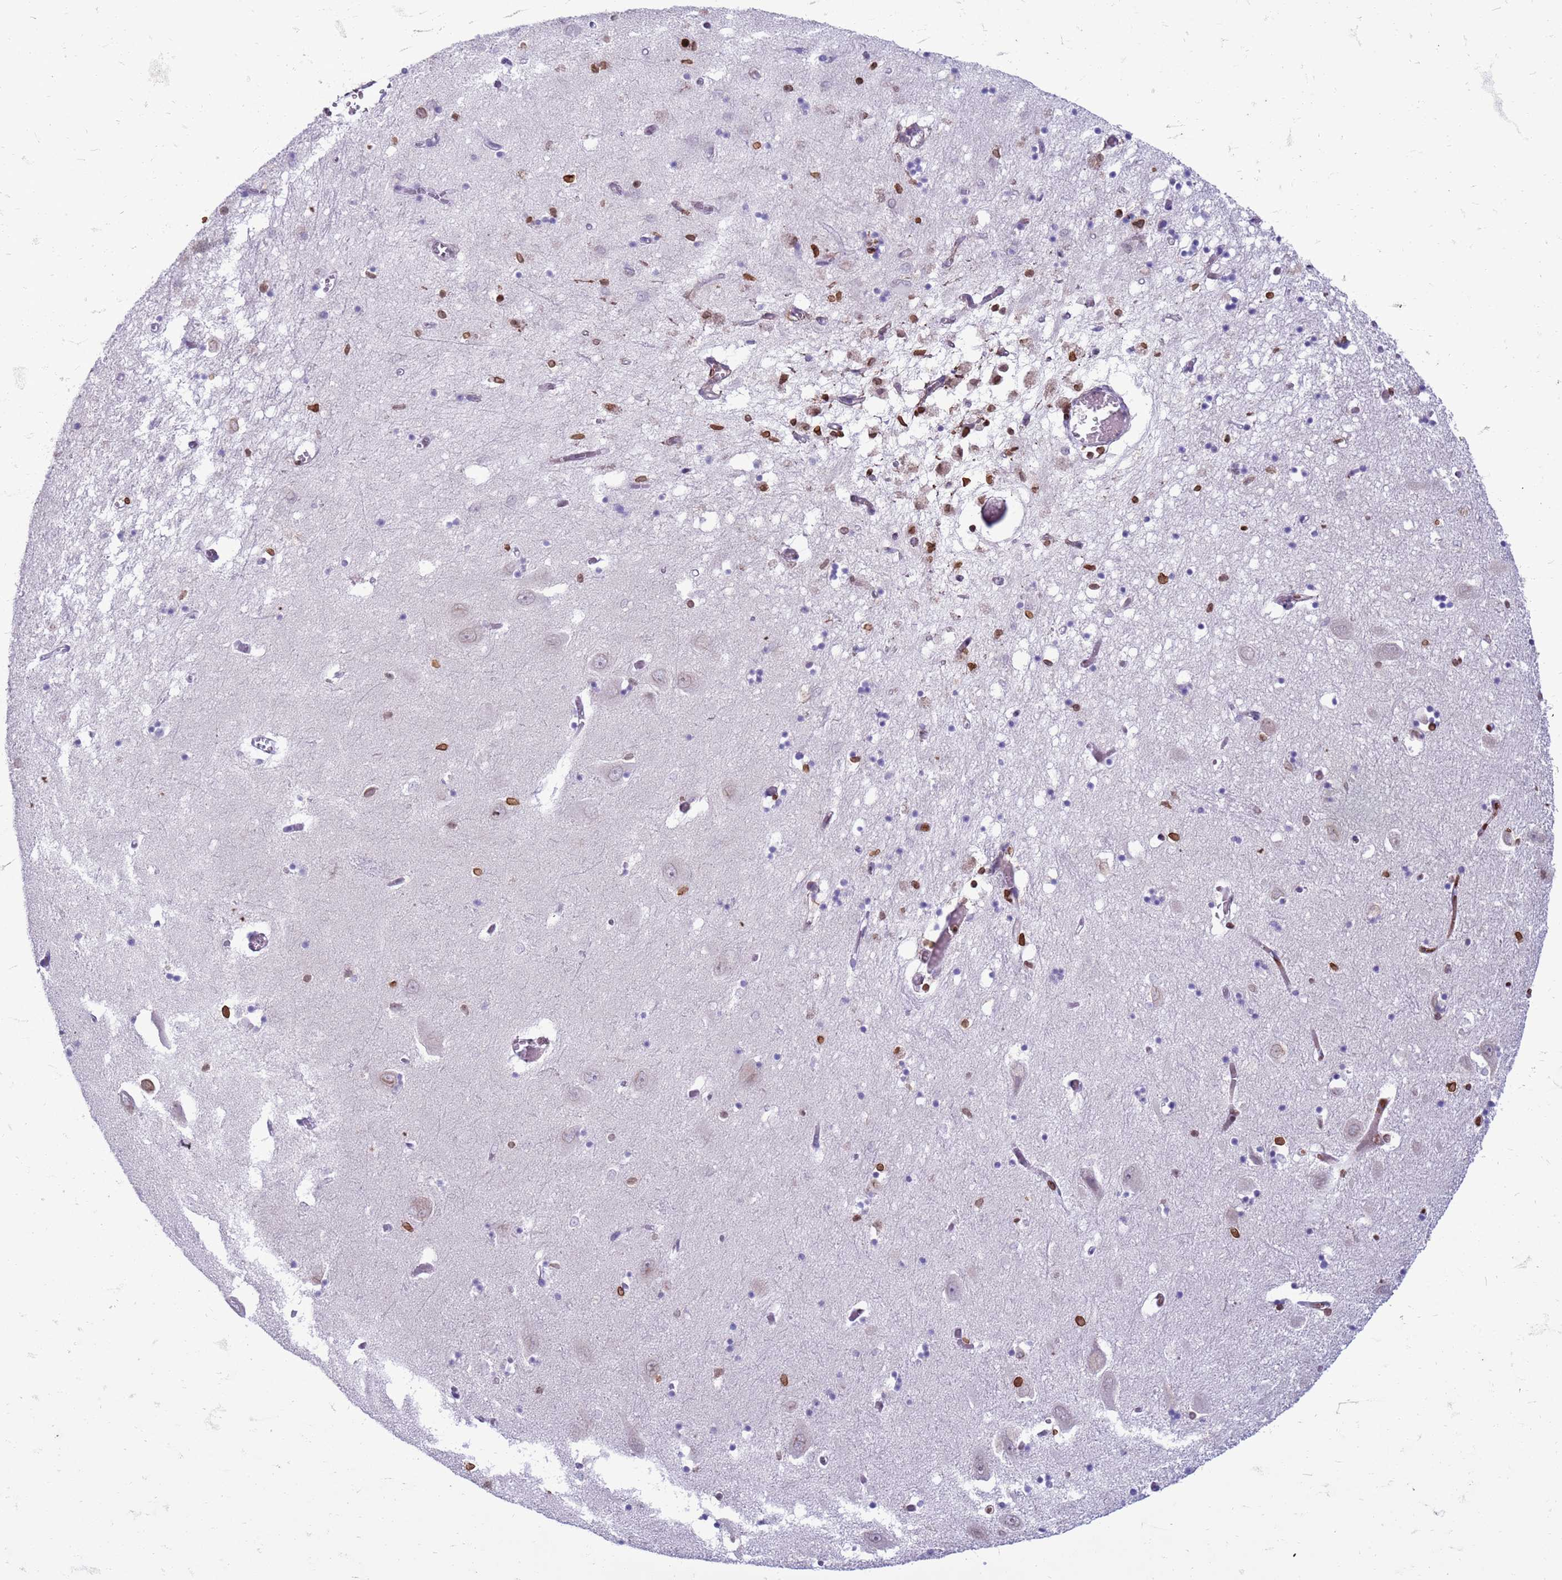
{"staining": {"intensity": "strong", "quantity": "<25%", "location": "nuclear"}, "tissue": "hippocampus", "cell_type": "Glial cells", "image_type": "normal", "snomed": [{"axis": "morphology", "description": "Normal tissue, NOS"}, {"axis": "topography", "description": "Hippocampus"}], "caption": "A brown stain shows strong nuclear positivity of a protein in glial cells of benign hippocampus. (DAB IHC with brightfield microscopy, high magnification).", "gene": "METTL25B", "patient": {"sex": "male", "age": 70}}